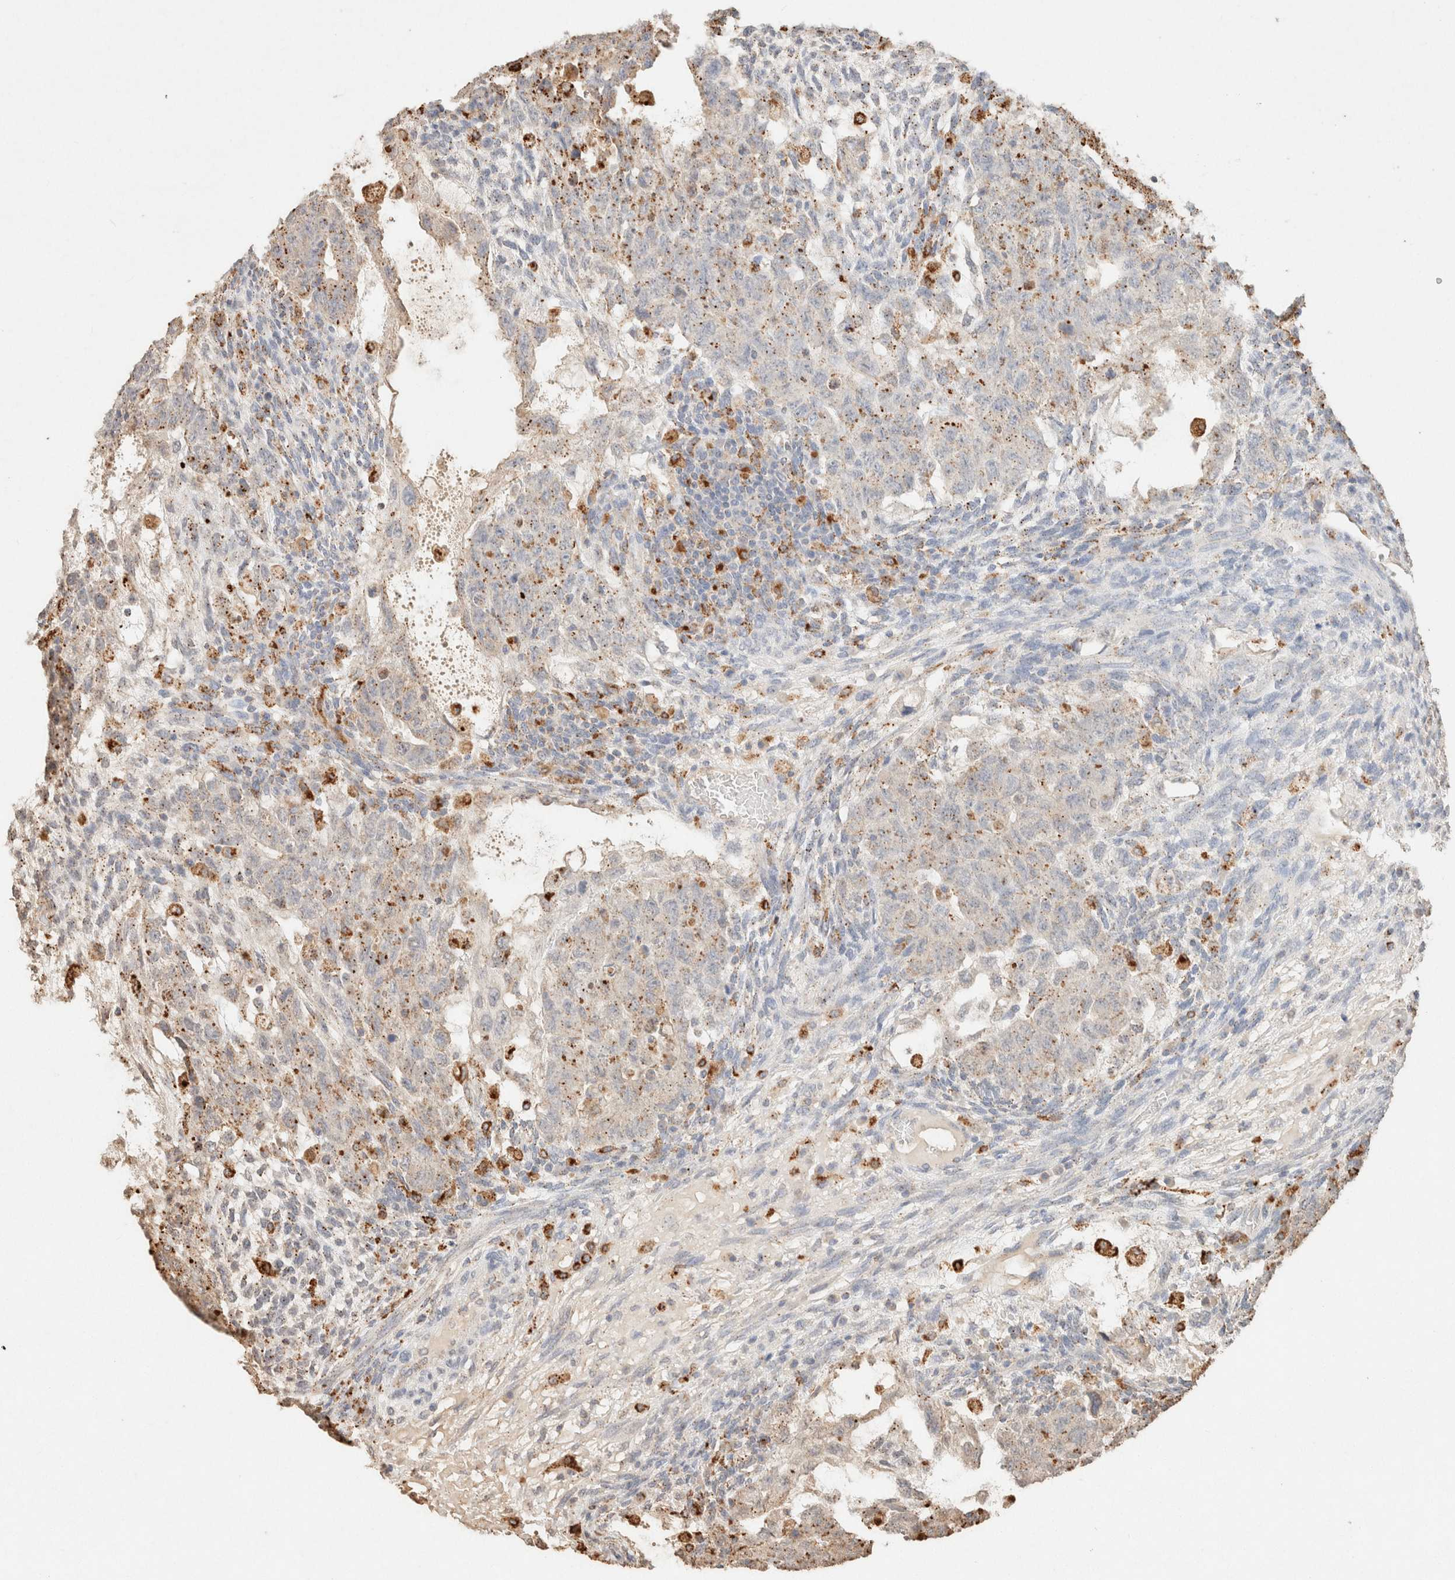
{"staining": {"intensity": "weak", "quantity": ">75%", "location": "cytoplasmic/membranous"}, "tissue": "testis cancer", "cell_type": "Tumor cells", "image_type": "cancer", "snomed": [{"axis": "morphology", "description": "Normal tissue, NOS"}, {"axis": "morphology", "description": "Carcinoma, Embryonal, NOS"}, {"axis": "topography", "description": "Testis"}], "caption": "High-magnification brightfield microscopy of testis embryonal carcinoma stained with DAB (brown) and counterstained with hematoxylin (blue). tumor cells exhibit weak cytoplasmic/membranous expression is identified in approximately>75% of cells. (Stains: DAB (3,3'-diaminobenzidine) in brown, nuclei in blue, Microscopy: brightfield microscopy at high magnification).", "gene": "CTSC", "patient": {"sex": "male", "age": 36}}